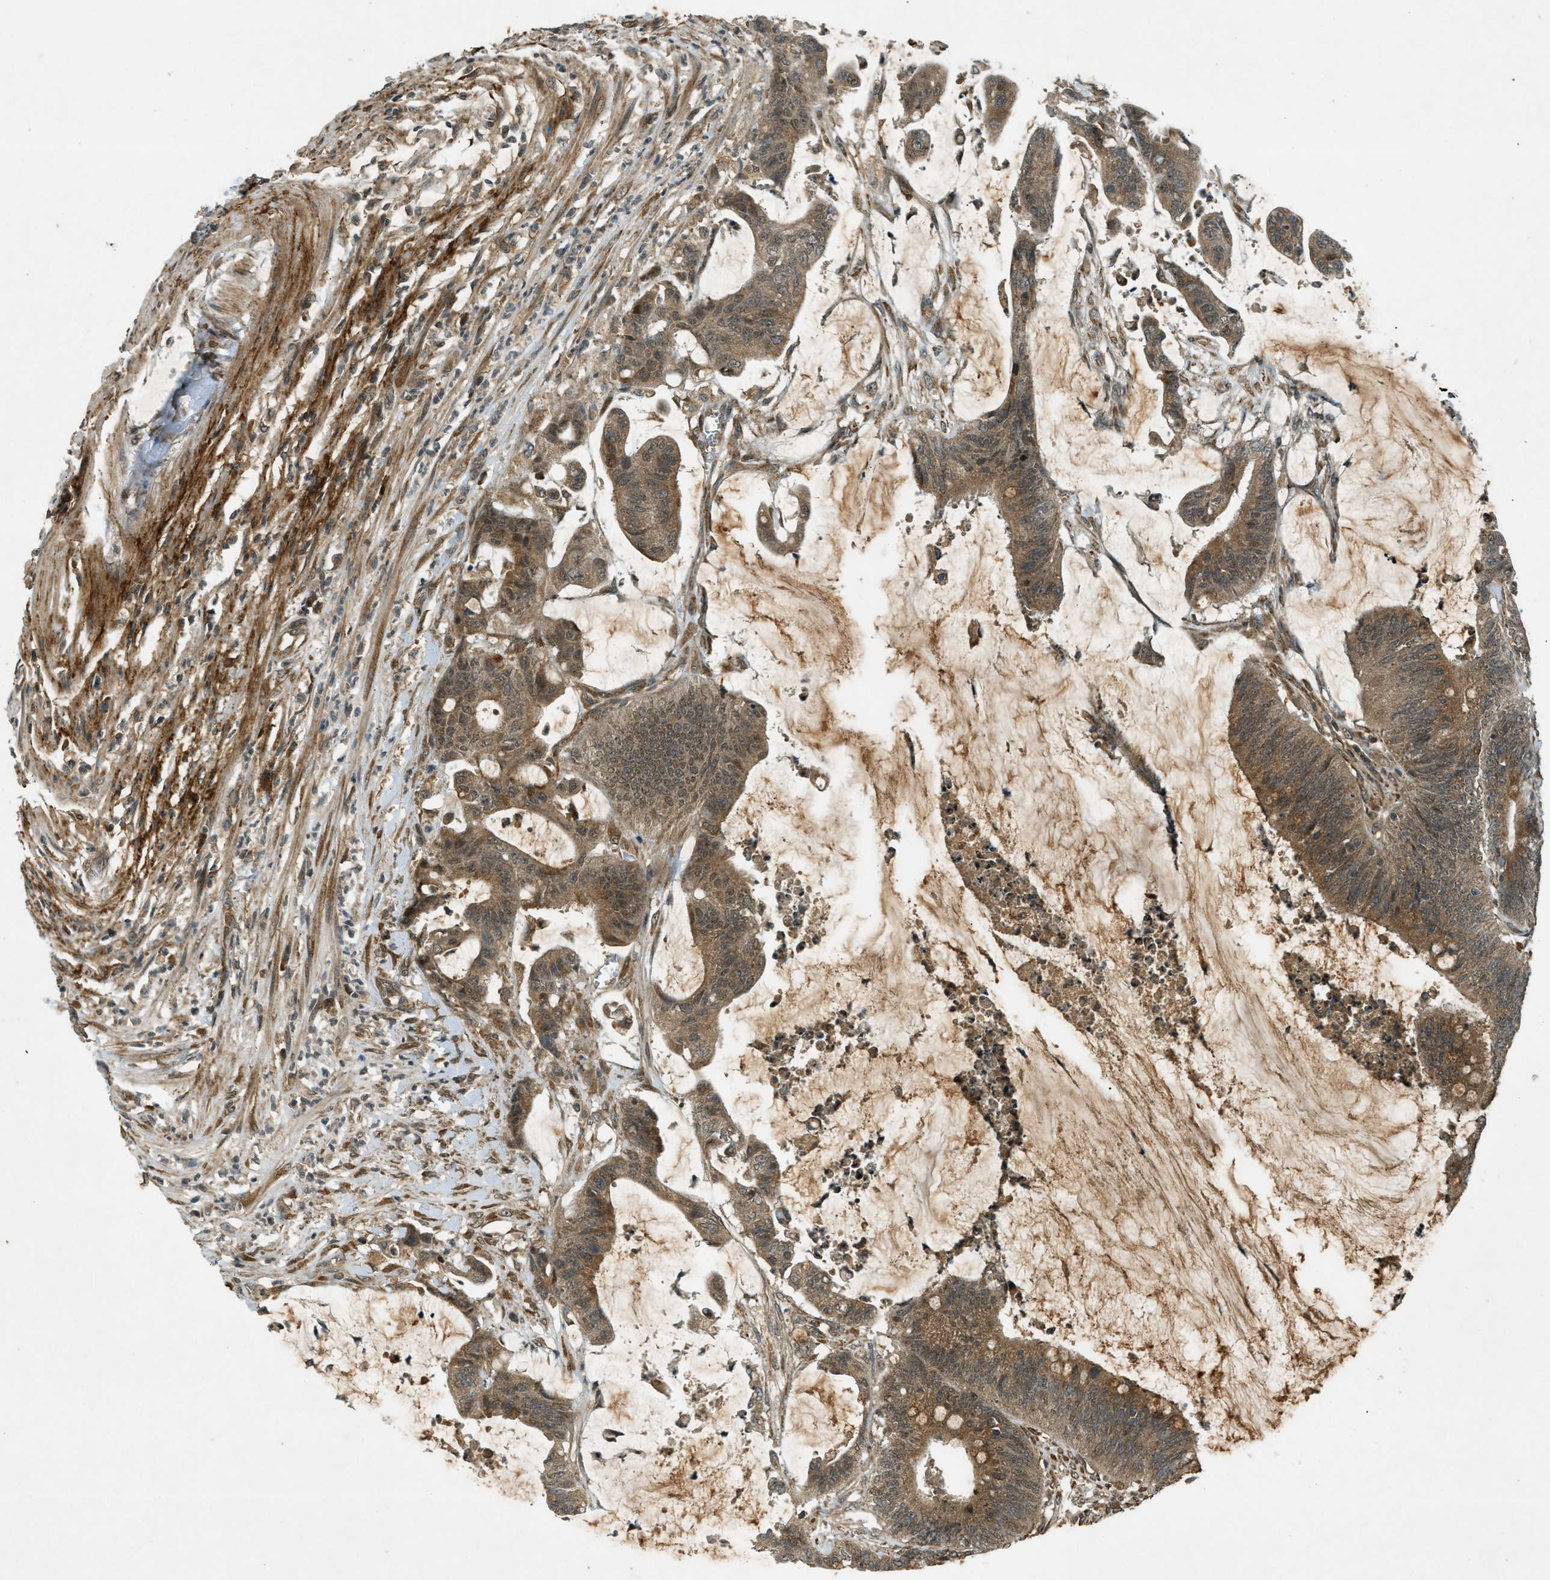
{"staining": {"intensity": "moderate", "quantity": ">75%", "location": "cytoplasmic/membranous"}, "tissue": "colorectal cancer", "cell_type": "Tumor cells", "image_type": "cancer", "snomed": [{"axis": "morphology", "description": "Adenocarcinoma, NOS"}, {"axis": "topography", "description": "Rectum"}], "caption": "This image displays immunohistochemistry (IHC) staining of human colorectal cancer (adenocarcinoma), with medium moderate cytoplasmic/membranous staining in approximately >75% of tumor cells.", "gene": "EIF2AK3", "patient": {"sex": "female", "age": 66}}